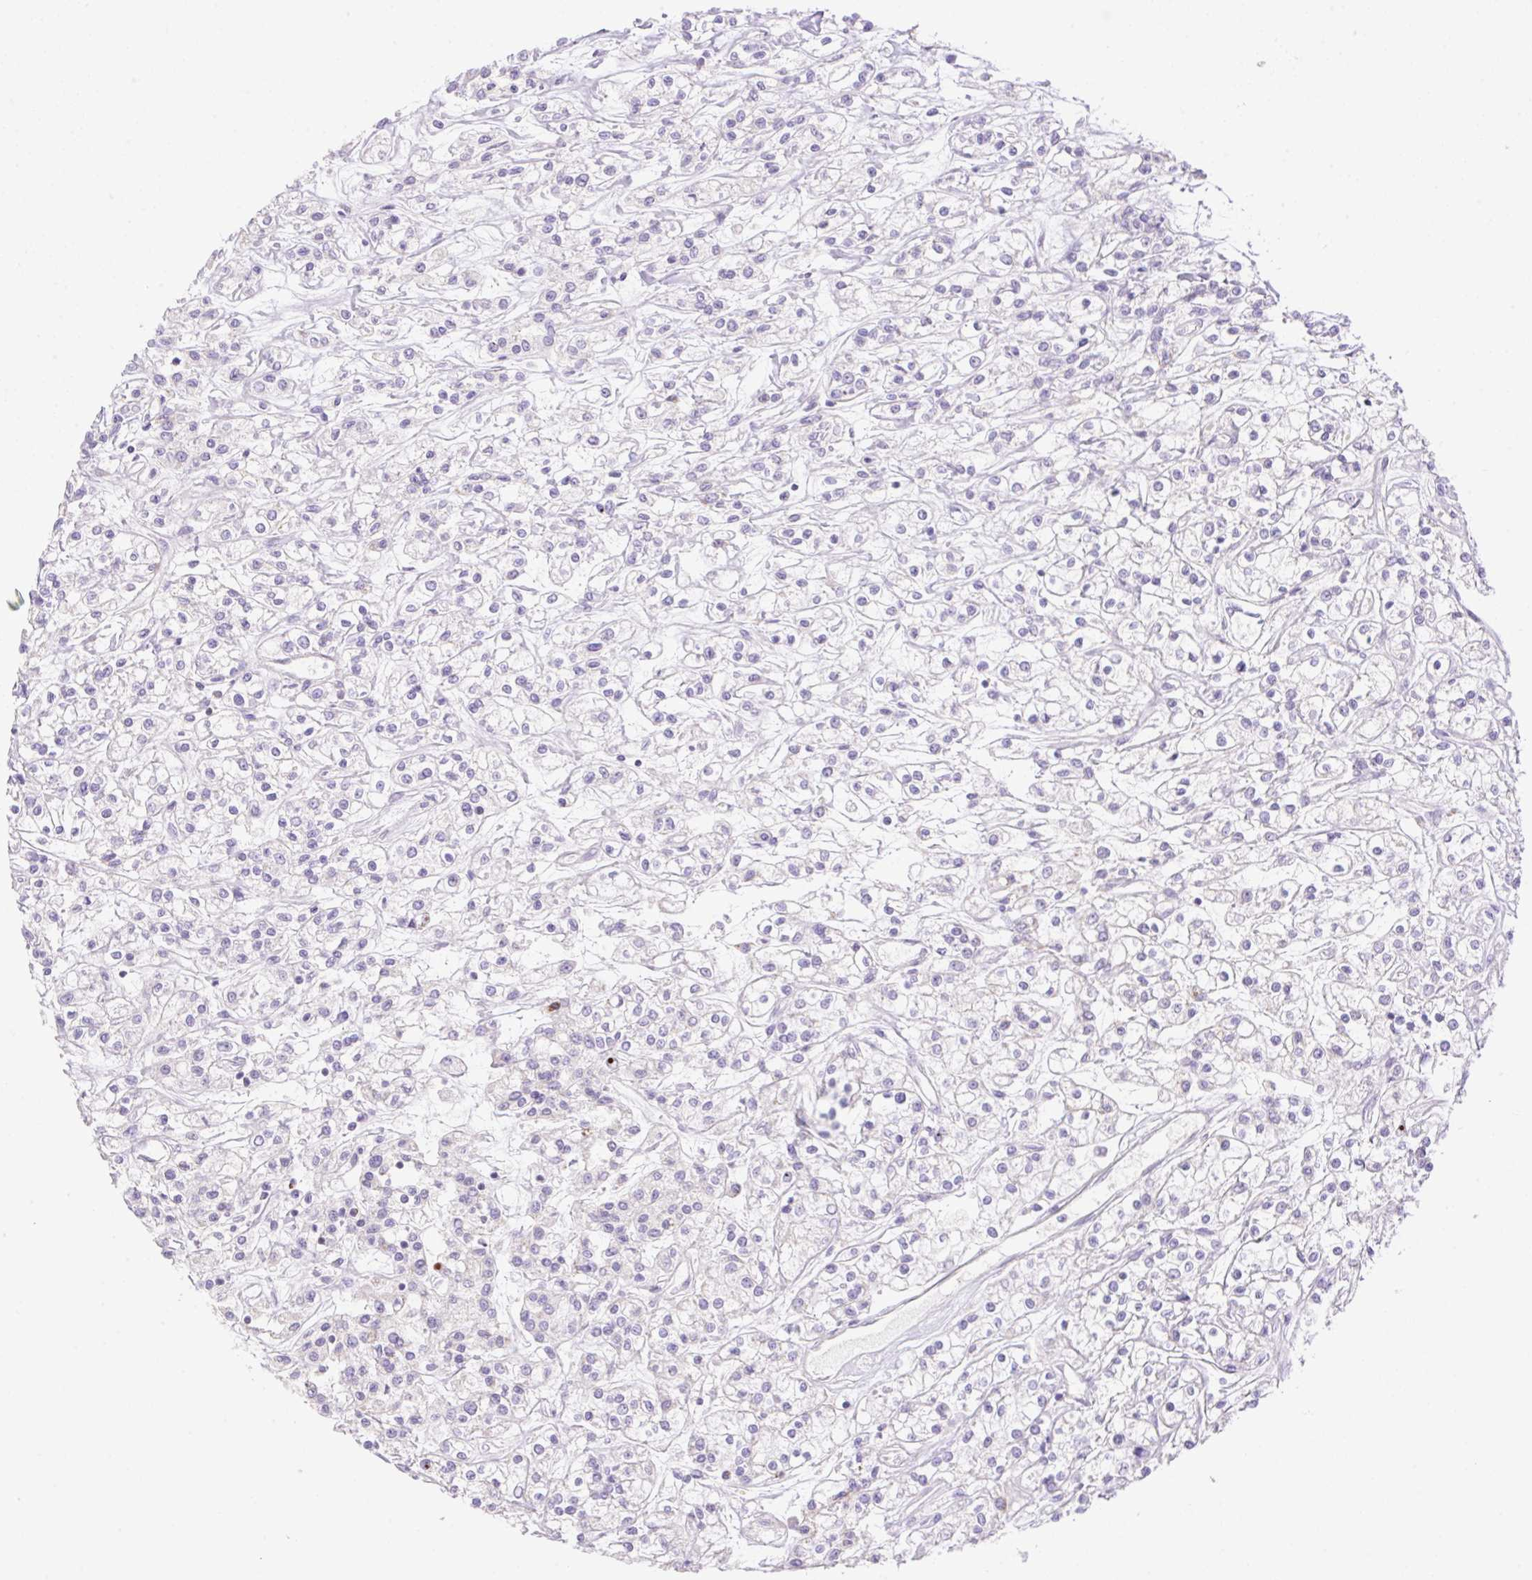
{"staining": {"intensity": "negative", "quantity": "none", "location": "none"}, "tissue": "renal cancer", "cell_type": "Tumor cells", "image_type": "cancer", "snomed": [{"axis": "morphology", "description": "Adenocarcinoma, NOS"}, {"axis": "topography", "description": "Kidney"}], "caption": "DAB (3,3'-diaminobenzidine) immunohistochemical staining of adenocarcinoma (renal) exhibits no significant expression in tumor cells. (DAB immunohistochemistry (IHC), high magnification).", "gene": "VPS25", "patient": {"sex": "female", "age": 59}}